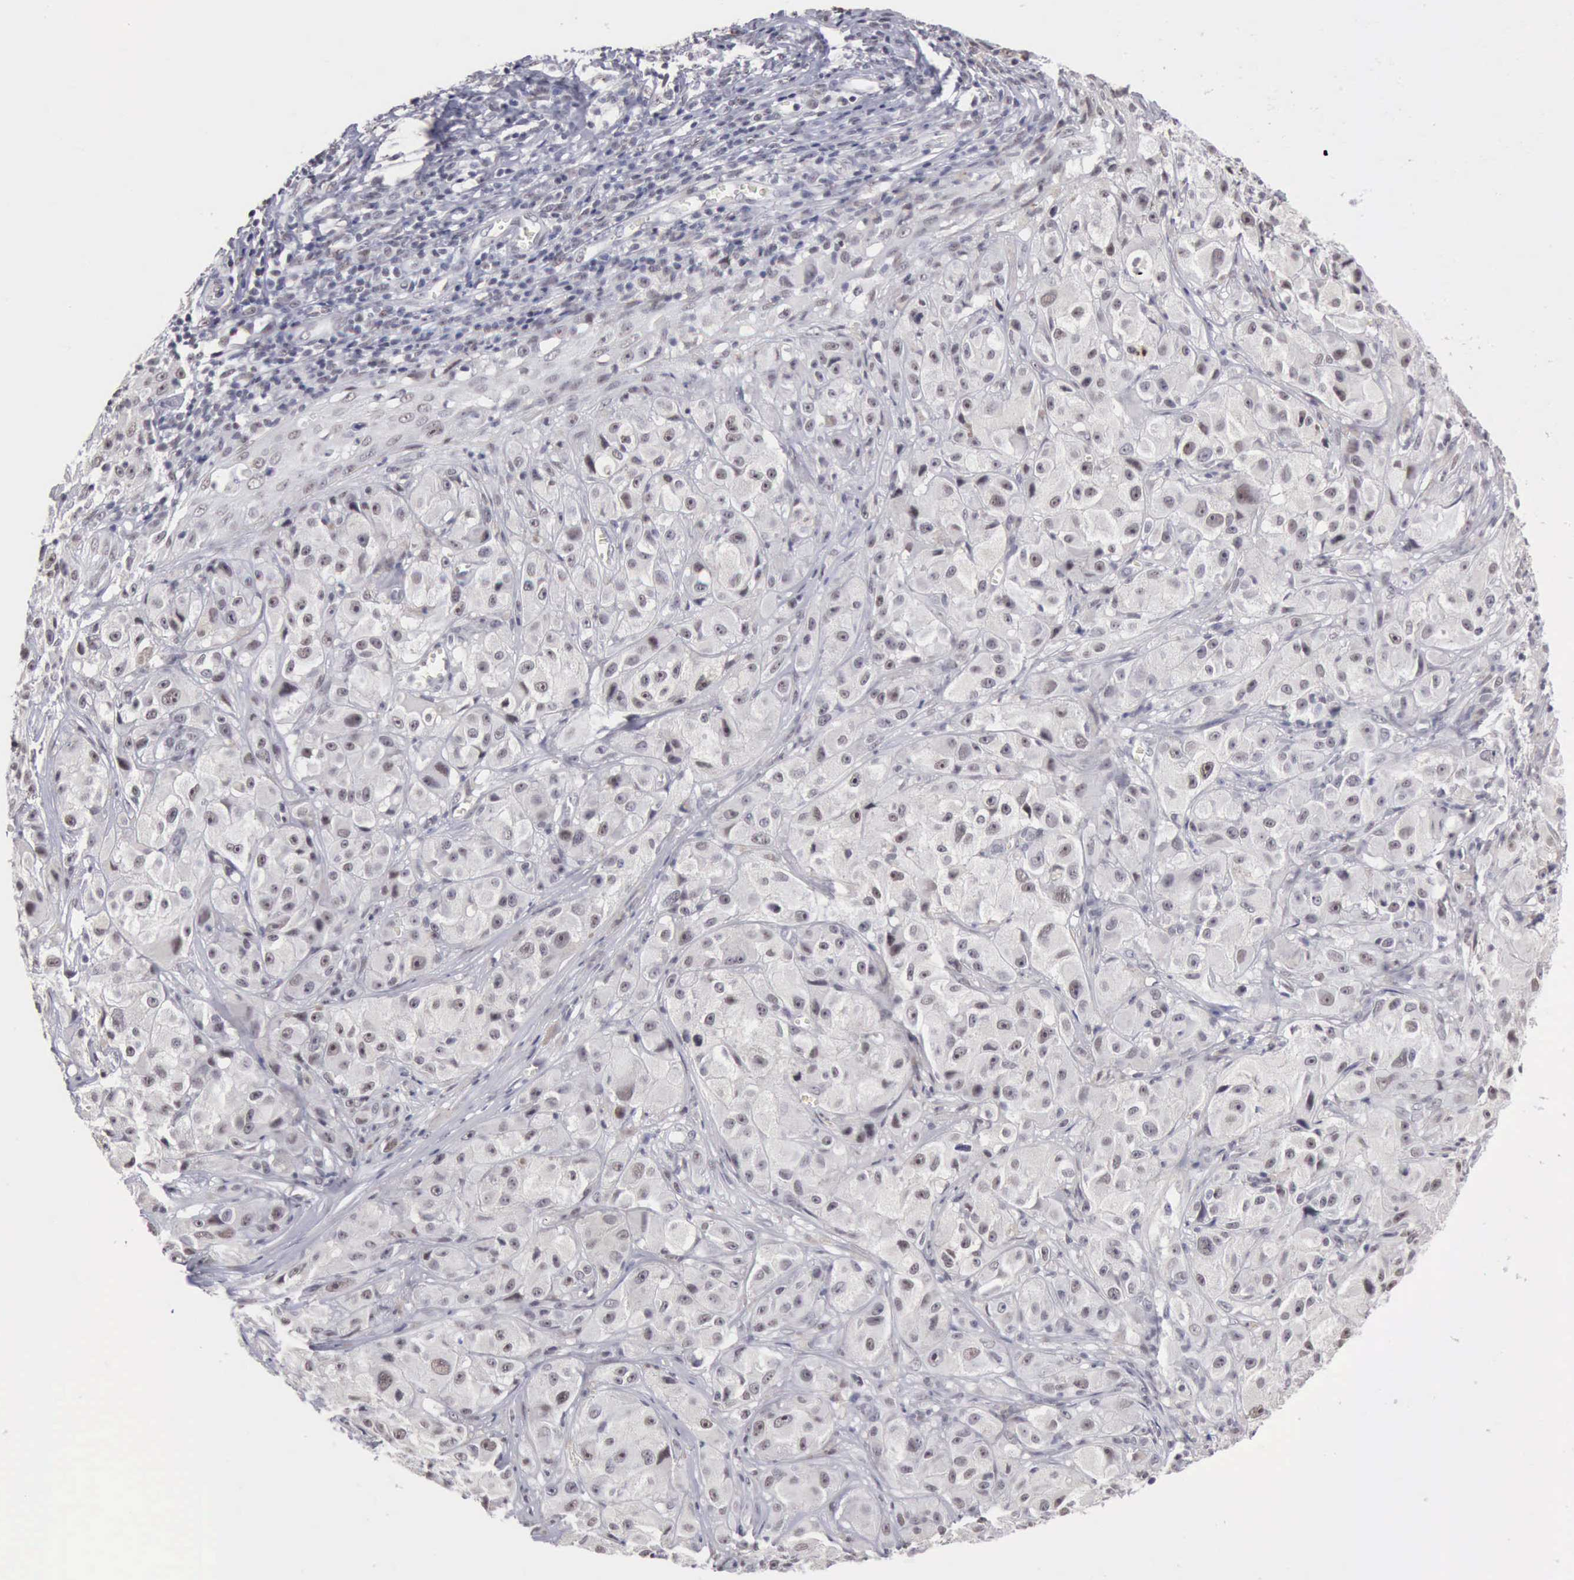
{"staining": {"intensity": "negative", "quantity": "none", "location": "none"}, "tissue": "melanoma", "cell_type": "Tumor cells", "image_type": "cancer", "snomed": [{"axis": "morphology", "description": "Malignant melanoma, NOS"}, {"axis": "topography", "description": "Skin"}], "caption": "Tumor cells are negative for protein expression in human melanoma.", "gene": "TAF1", "patient": {"sex": "male", "age": 56}}